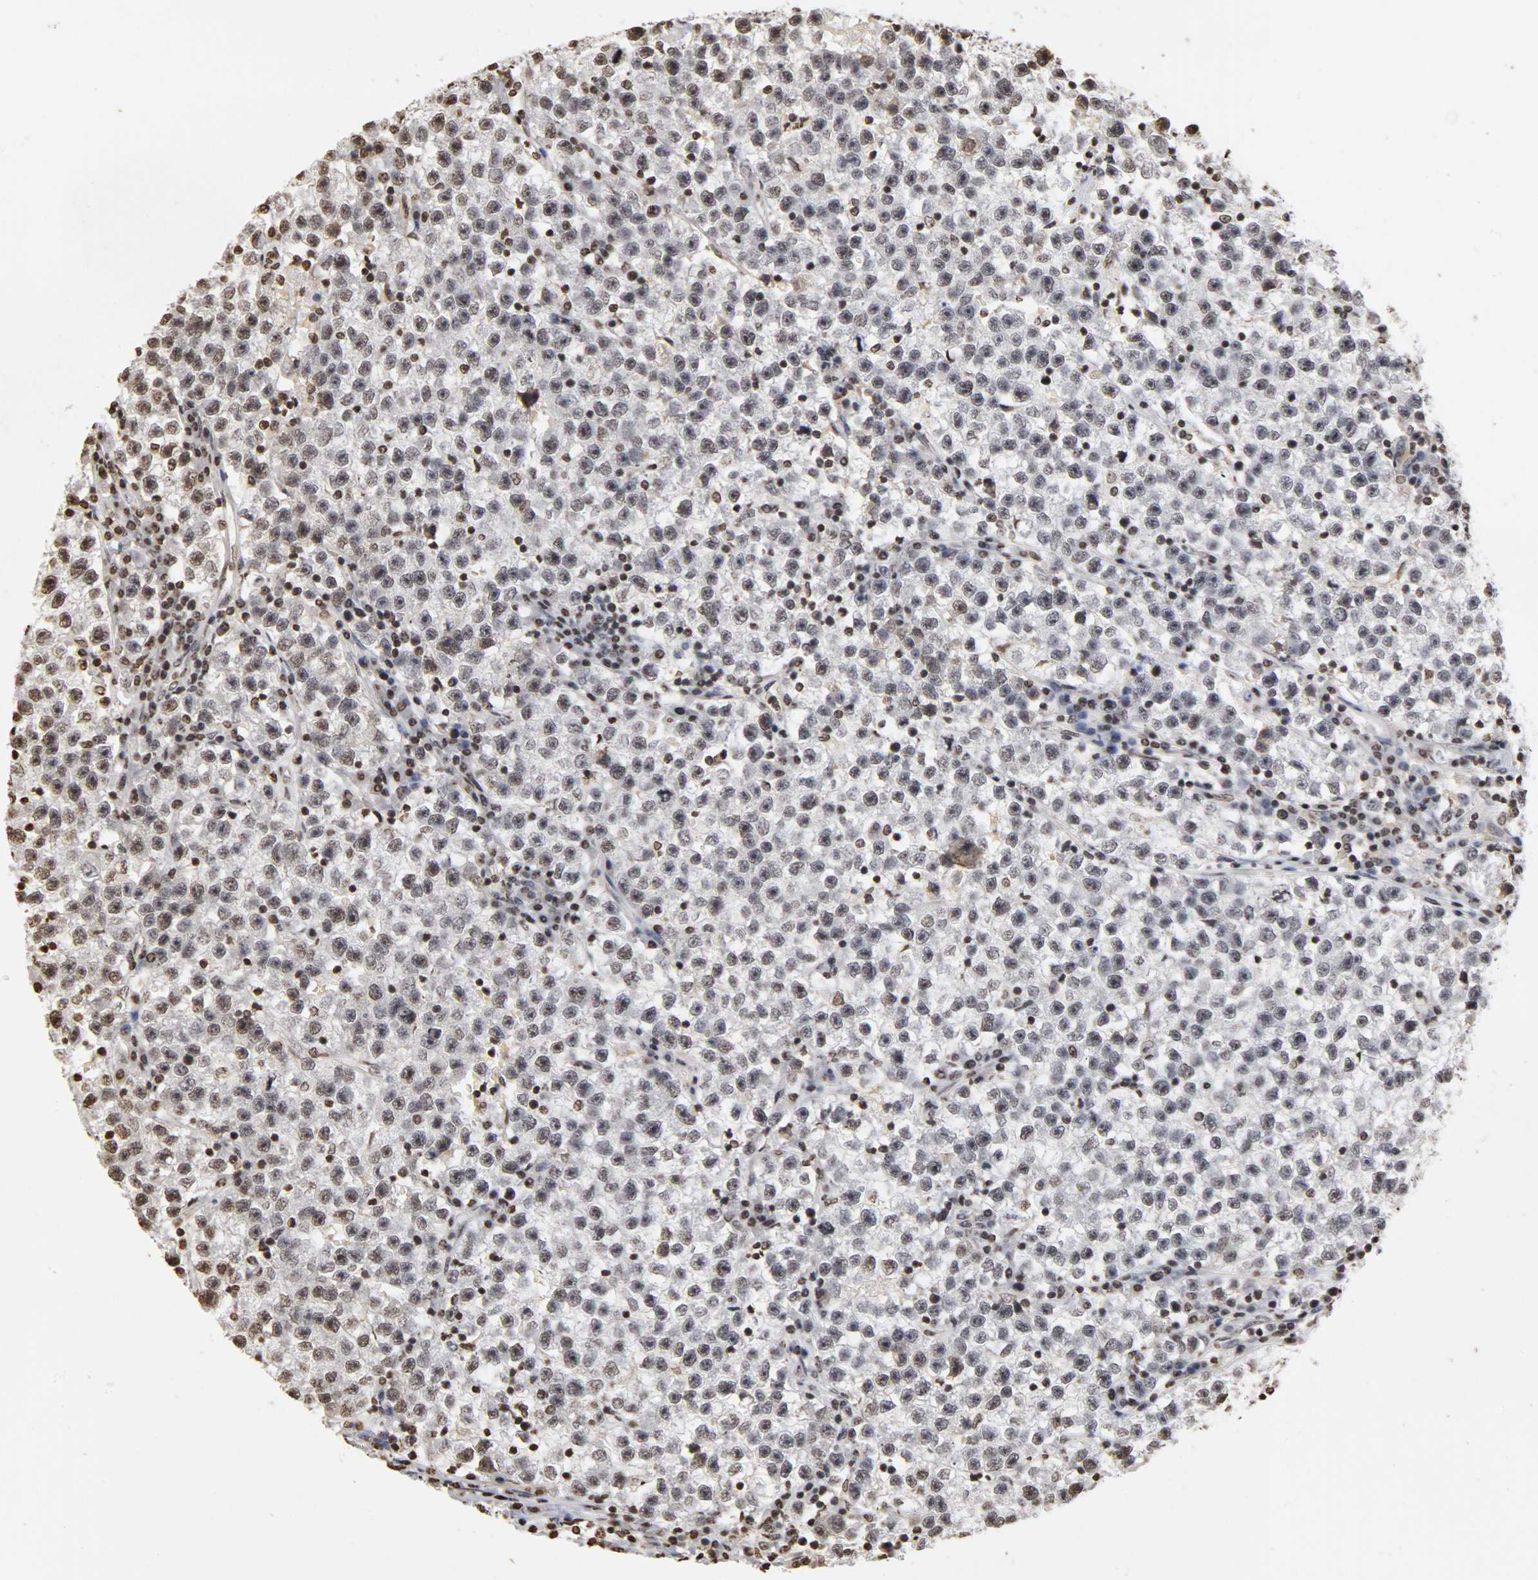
{"staining": {"intensity": "weak", "quantity": "<25%", "location": "nuclear"}, "tissue": "testis cancer", "cell_type": "Tumor cells", "image_type": "cancer", "snomed": [{"axis": "morphology", "description": "Seminoma, NOS"}, {"axis": "topography", "description": "Testis"}], "caption": "Micrograph shows no significant protein expression in tumor cells of seminoma (testis).", "gene": "ERCC2", "patient": {"sex": "male", "age": 22}}